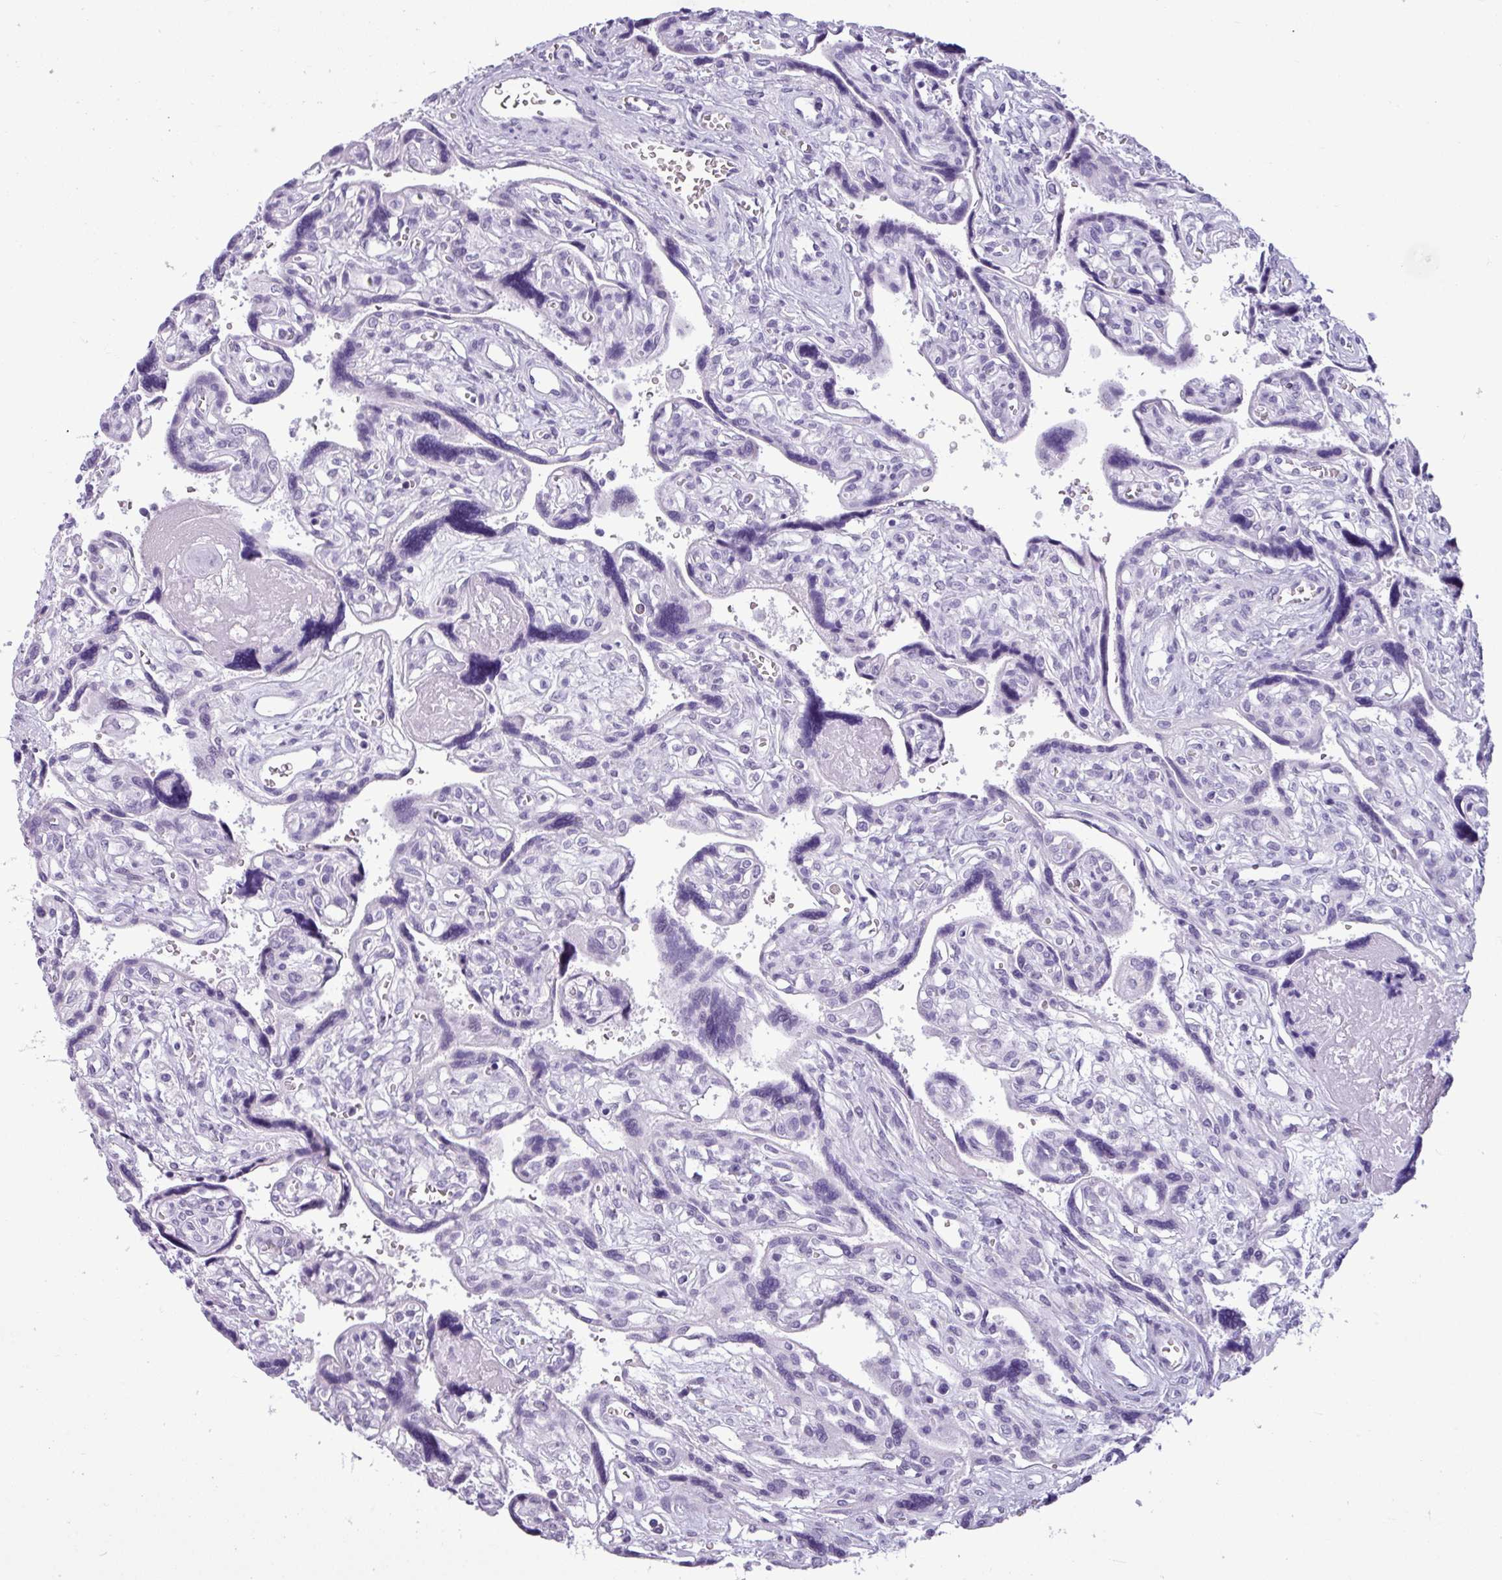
{"staining": {"intensity": "negative", "quantity": "none", "location": "none"}, "tissue": "placenta", "cell_type": "Decidual cells", "image_type": "normal", "snomed": [{"axis": "morphology", "description": "Normal tissue, NOS"}, {"axis": "topography", "description": "Placenta"}], "caption": "There is no significant positivity in decidual cells of placenta. (DAB (3,3'-diaminobenzidine) IHC, high magnification).", "gene": "SRGAP1", "patient": {"sex": "female", "age": 39}}